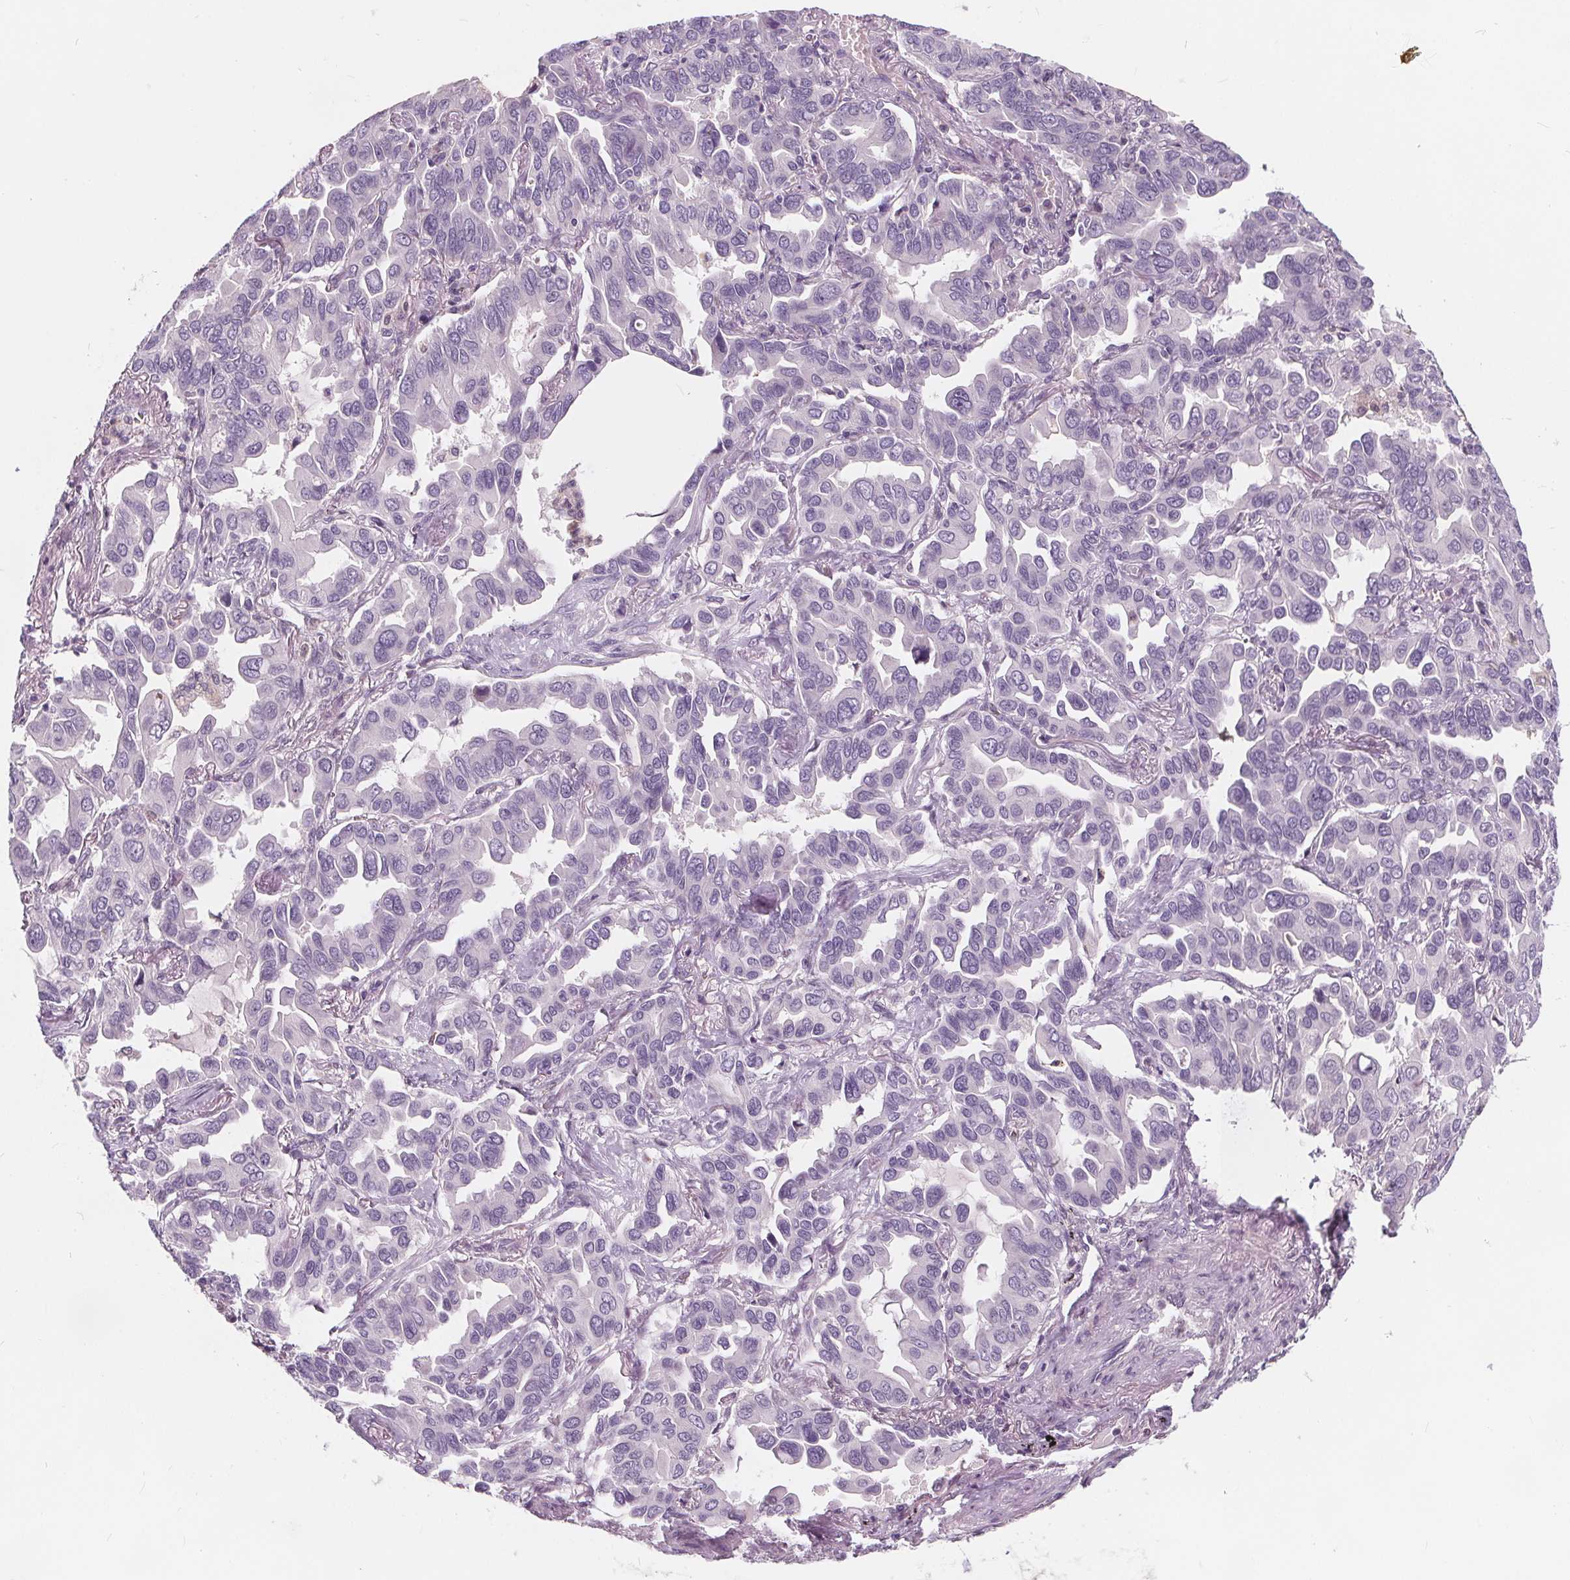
{"staining": {"intensity": "weak", "quantity": "<25%", "location": "cytoplasmic/membranous"}, "tissue": "lung cancer", "cell_type": "Tumor cells", "image_type": "cancer", "snomed": [{"axis": "morphology", "description": "Adenocarcinoma, NOS"}, {"axis": "topography", "description": "Lung"}], "caption": "Adenocarcinoma (lung) stained for a protein using immunohistochemistry displays no expression tumor cells.", "gene": "HAAO", "patient": {"sex": "male", "age": 64}}